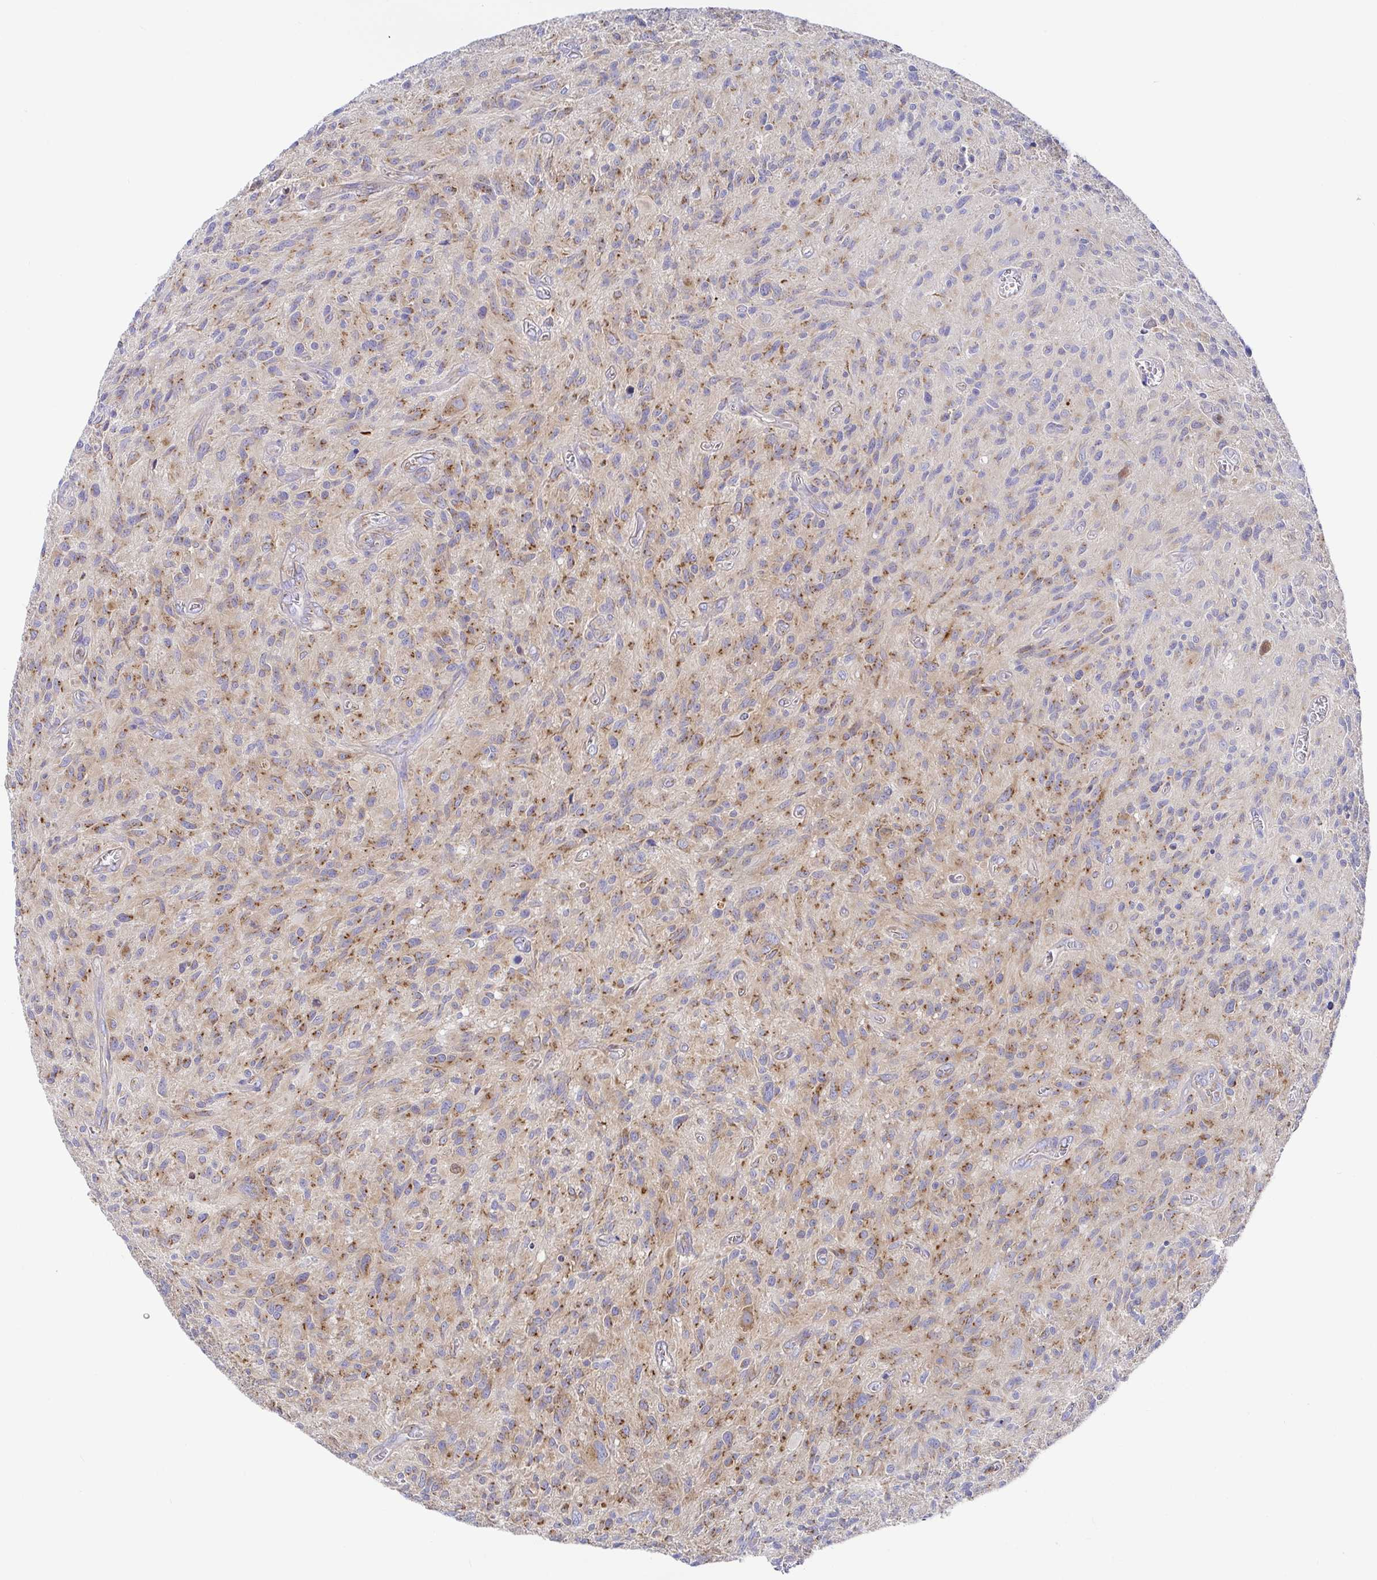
{"staining": {"intensity": "moderate", "quantity": "25%-75%", "location": "cytoplasmic/membranous"}, "tissue": "glioma", "cell_type": "Tumor cells", "image_type": "cancer", "snomed": [{"axis": "morphology", "description": "Glioma, malignant, High grade"}, {"axis": "topography", "description": "Brain"}], "caption": "Glioma stained for a protein (brown) reveals moderate cytoplasmic/membranous positive positivity in approximately 25%-75% of tumor cells.", "gene": "GOLGA1", "patient": {"sex": "male", "age": 75}}